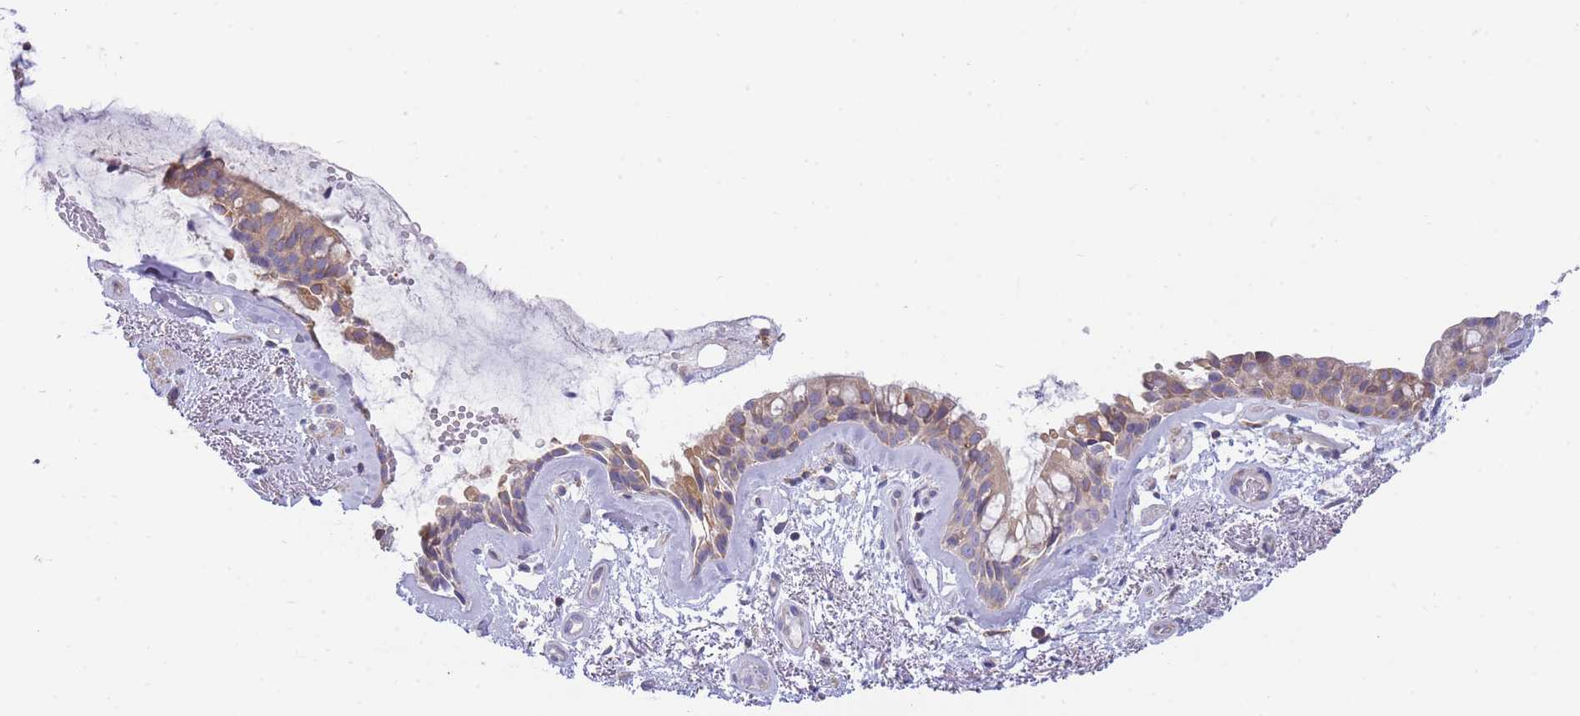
{"staining": {"intensity": "moderate", "quantity": ">75%", "location": "cytoplasmic/membranous"}, "tissue": "bronchus", "cell_type": "Respiratory epithelial cells", "image_type": "normal", "snomed": [{"axis": "morphology", "description": "Normal tissue, NOS"}, {"axis": "topography", "description": "Cartilage tissue"}, {"axis": "topography", "description": "Bronchus"}], "caption": "Immunohistochemical staining of normal bronchus displays moderate cytoplasmic/membranous protein expression in approximately >75% of respiratory epithelial cells.", "gene": "SH2B2", "patient": {"sex": "female", "age": 66}}